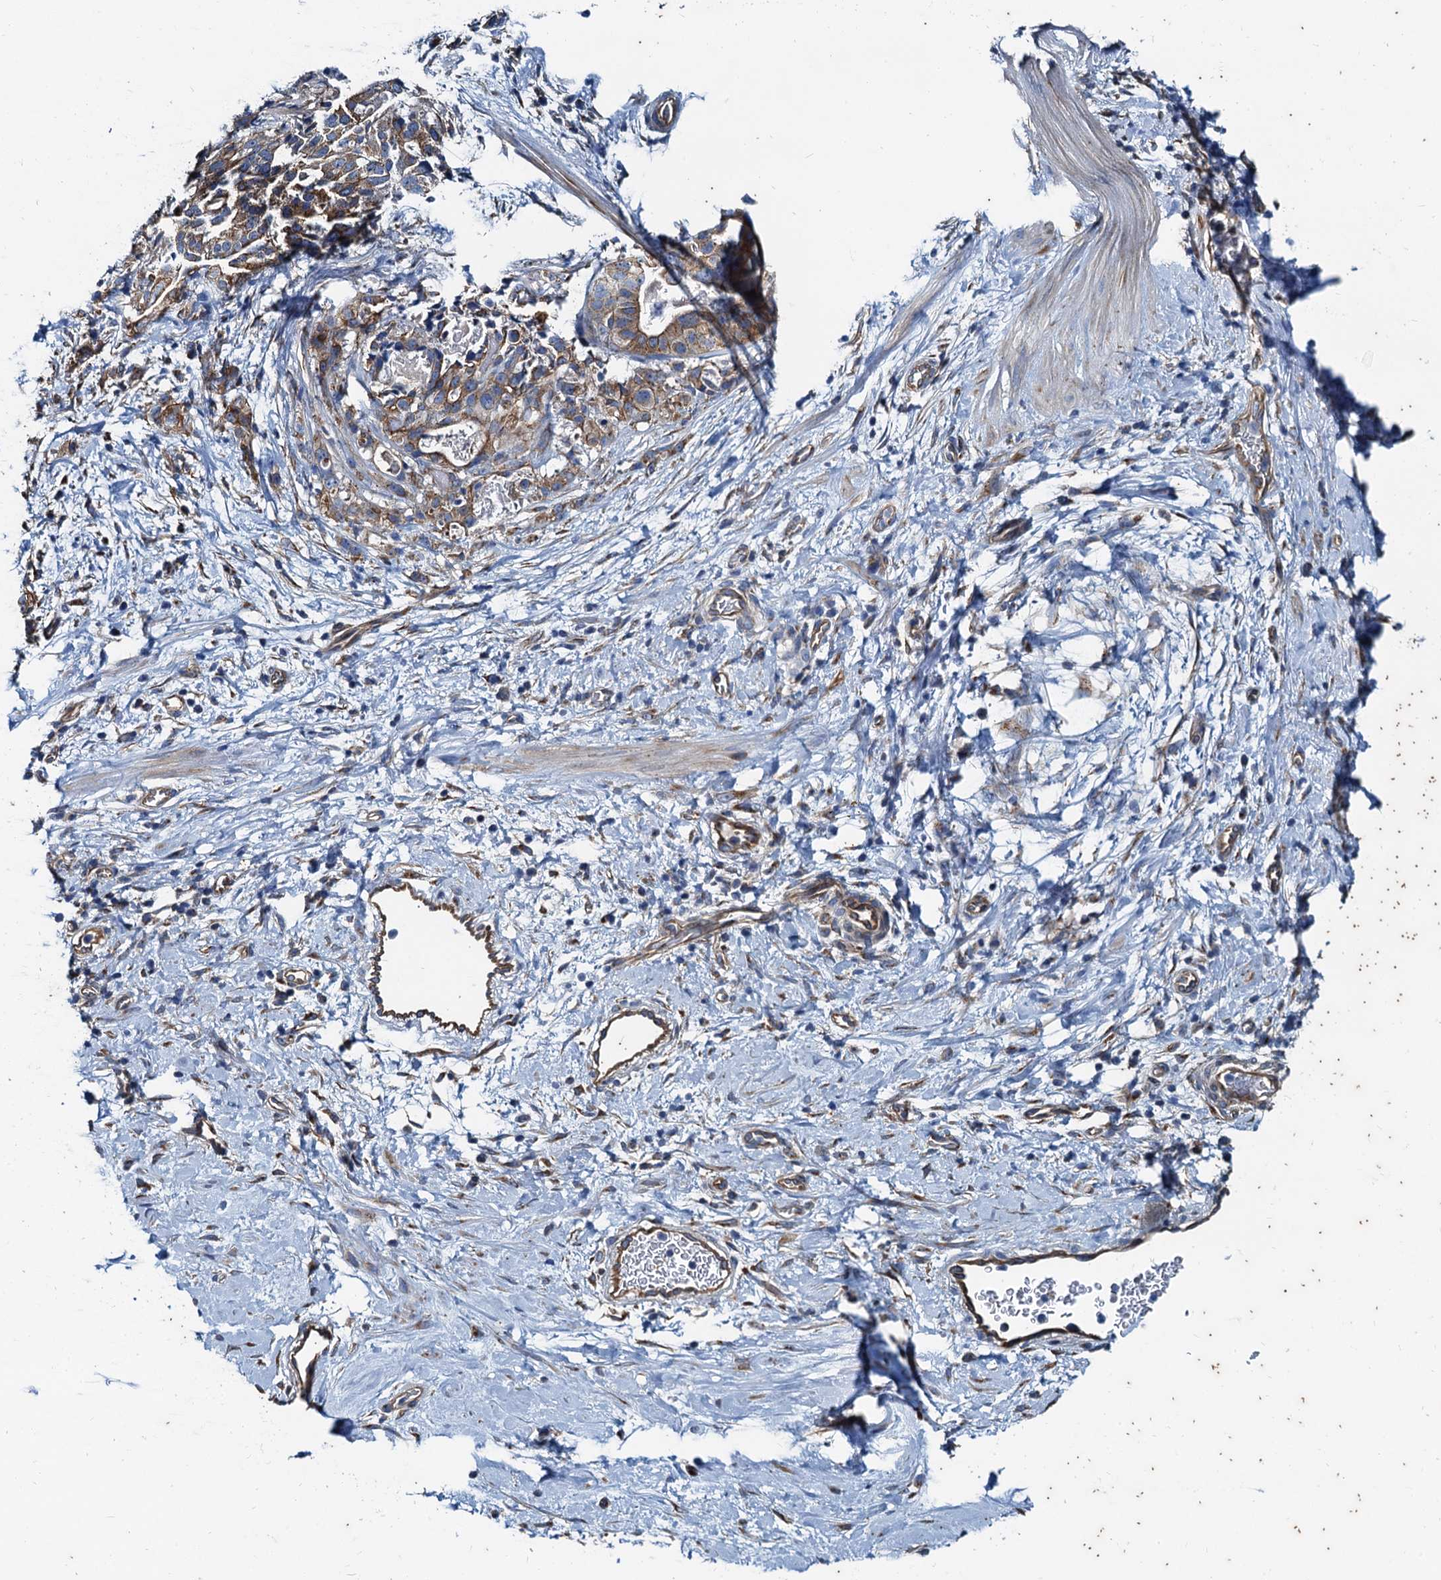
{"staining": {"intensity": "moderate", "quantity": ">75%", "location": "cytoplasmic/membranous"}, "tissue": "stomach cancer", "cell_type": "Tumor cells", "image_type": "cancer", "snomed": [{"axis": "morphology", "description": "Adenocarcinoma, NOS"}, {"axis": "topography", "description": "Stomach"}], "caption": "Stomach adenocarcinoma stained for a protein demonstrates moderate cytoplasmic/membranous positivity in tumor cells.", "gene": "NGRN", "patient": {"sex": "male", "age": 48}}